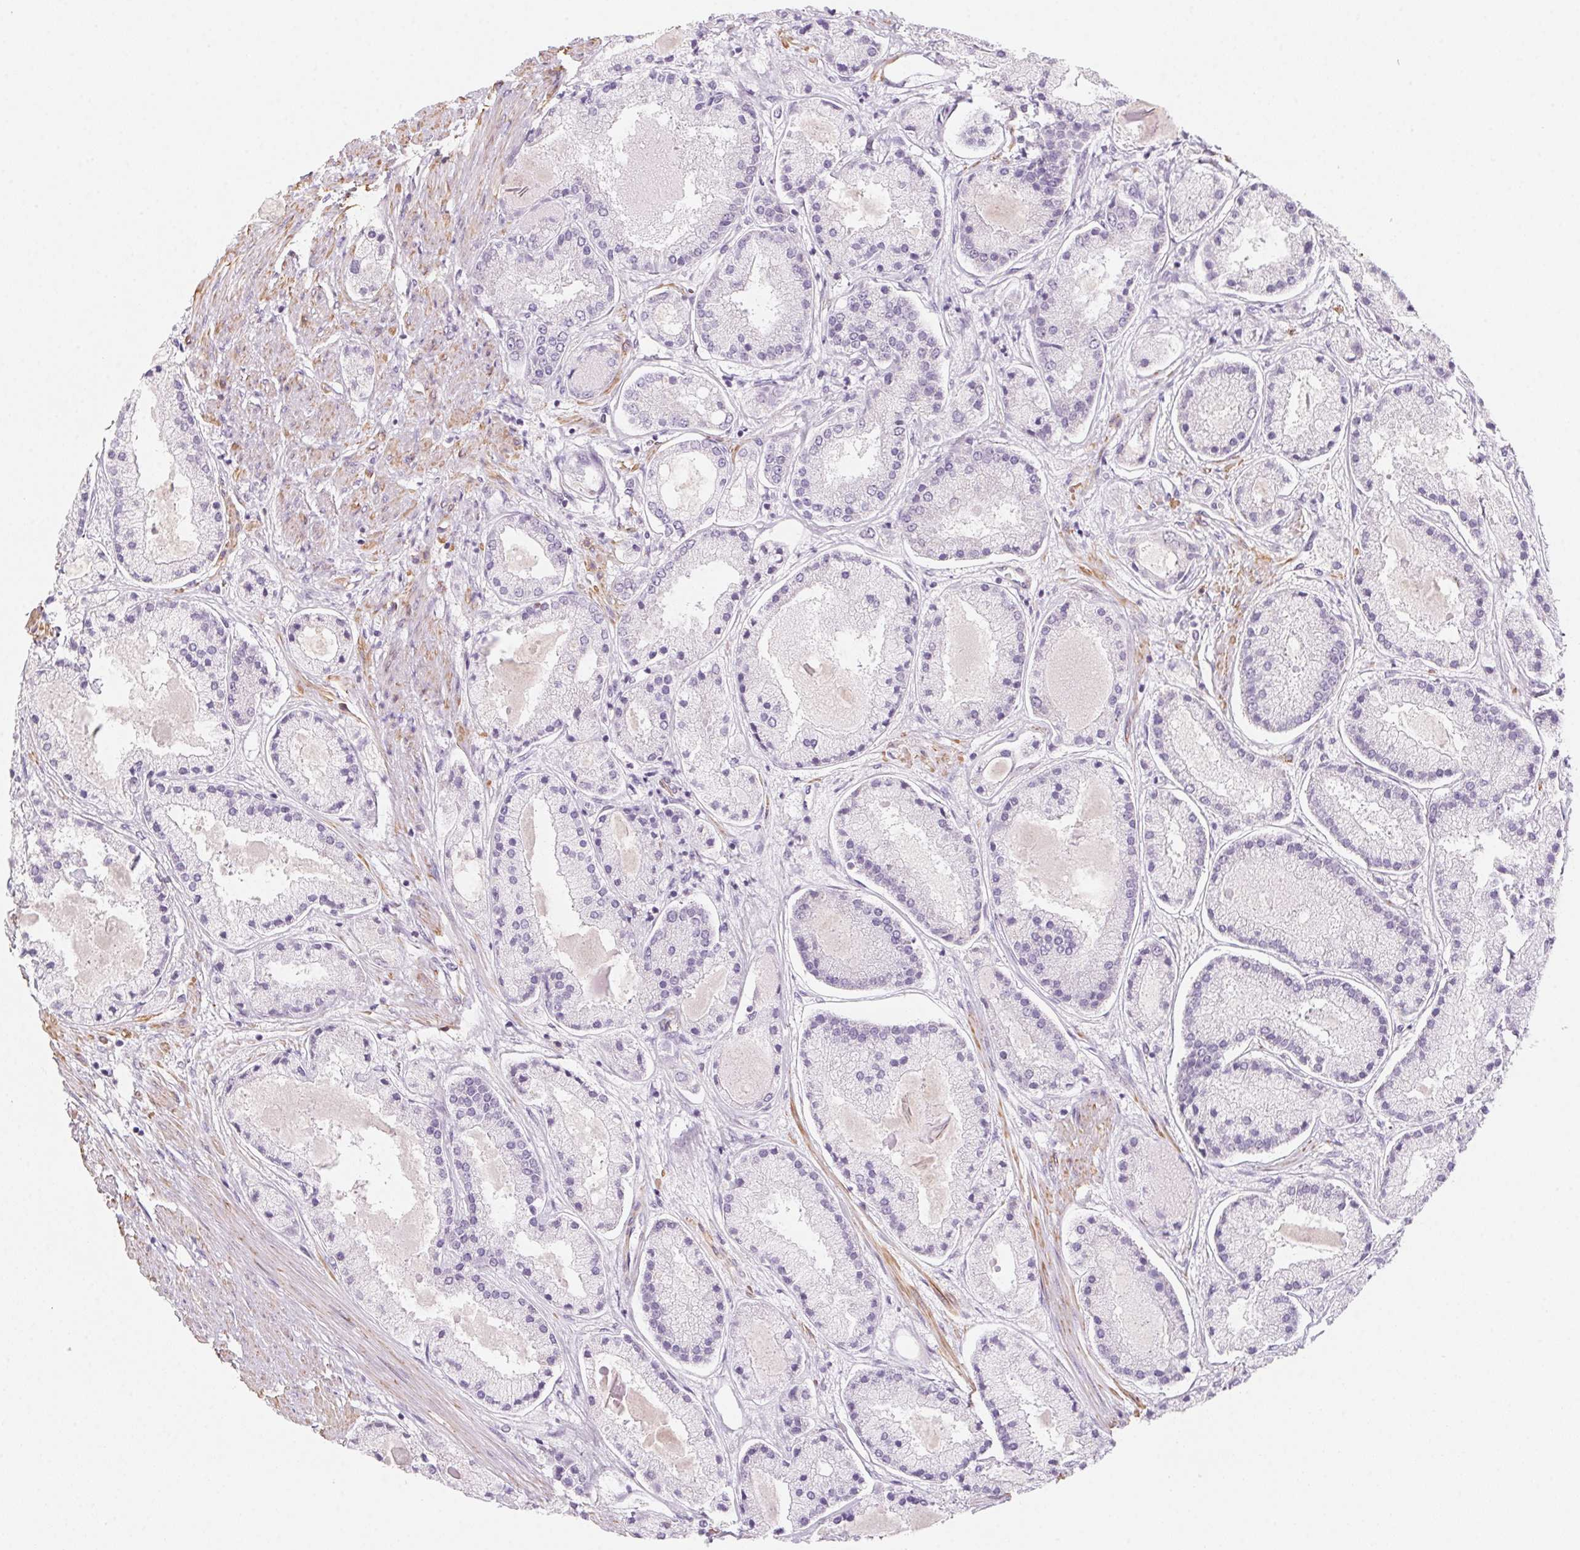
{"staining": {"intensity": "negative", "quantity": "none", "location": "none"}, "tissue": "prostate cancer", "cell_type": "Tumor cells", "image_type": "cancer", "snomed": [{"axis": "morphology", "description": "Adenocarcinoma, High grade"}, {"axis": "topography", "description": "Prostate"}], "caption": "High power microscopy histopathology image of an immunohistochemistry image of adenocarcinoma (high-grade) (prostate), revealing no significant staining in tumor cells. (DAB (3,3'-diaminobenzidine) immunohistochemistry (IHC) visualized using brightfield microscopy, high magnification).", "gene": "PRPH", "patient": {"sex": "male", "age": 67}}